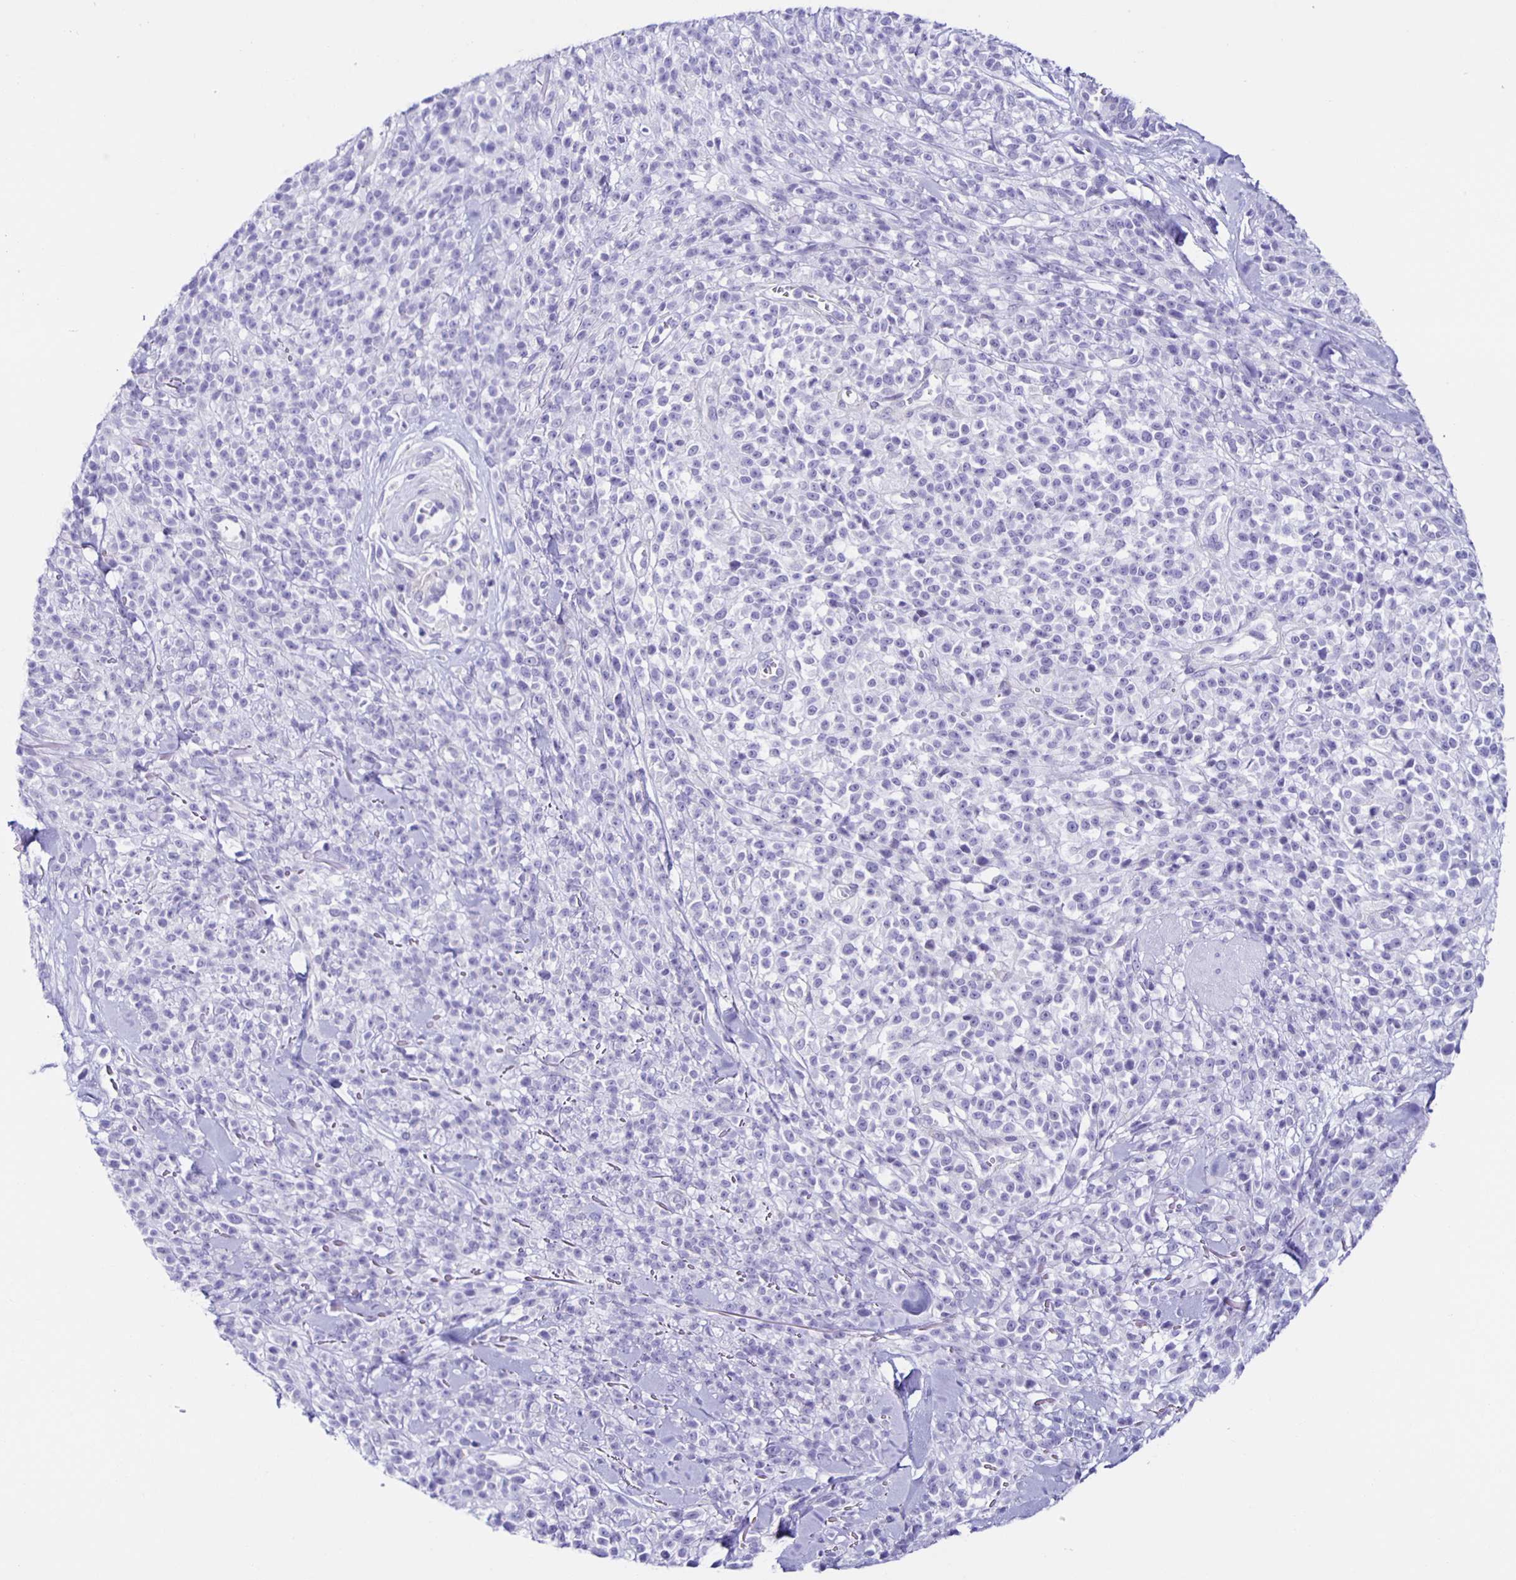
{"staining": {"intensity": "negative", "quantity": "none", "location": "none"}, "tissue": "melanoma", "cell_type": "Tumor cells", "image_type": "cancer", "snomed": [{"axis": "morphology", "description": "Malignant melanoma, NOS"}, {"axis": "topography", "description": "Skin"}, {"axis": "topography", "description": "Skin of trunk"}], "caption": "Immunohistochemistry (IHC) image of neoplastic tissue: human malignant melanoma stained with DAB (3,3'-diaminobenzidine) reveals no significant protein positivity in tumor cells.", "gene": "AQP6", "patient": {"sex": "male", "age": 74}}